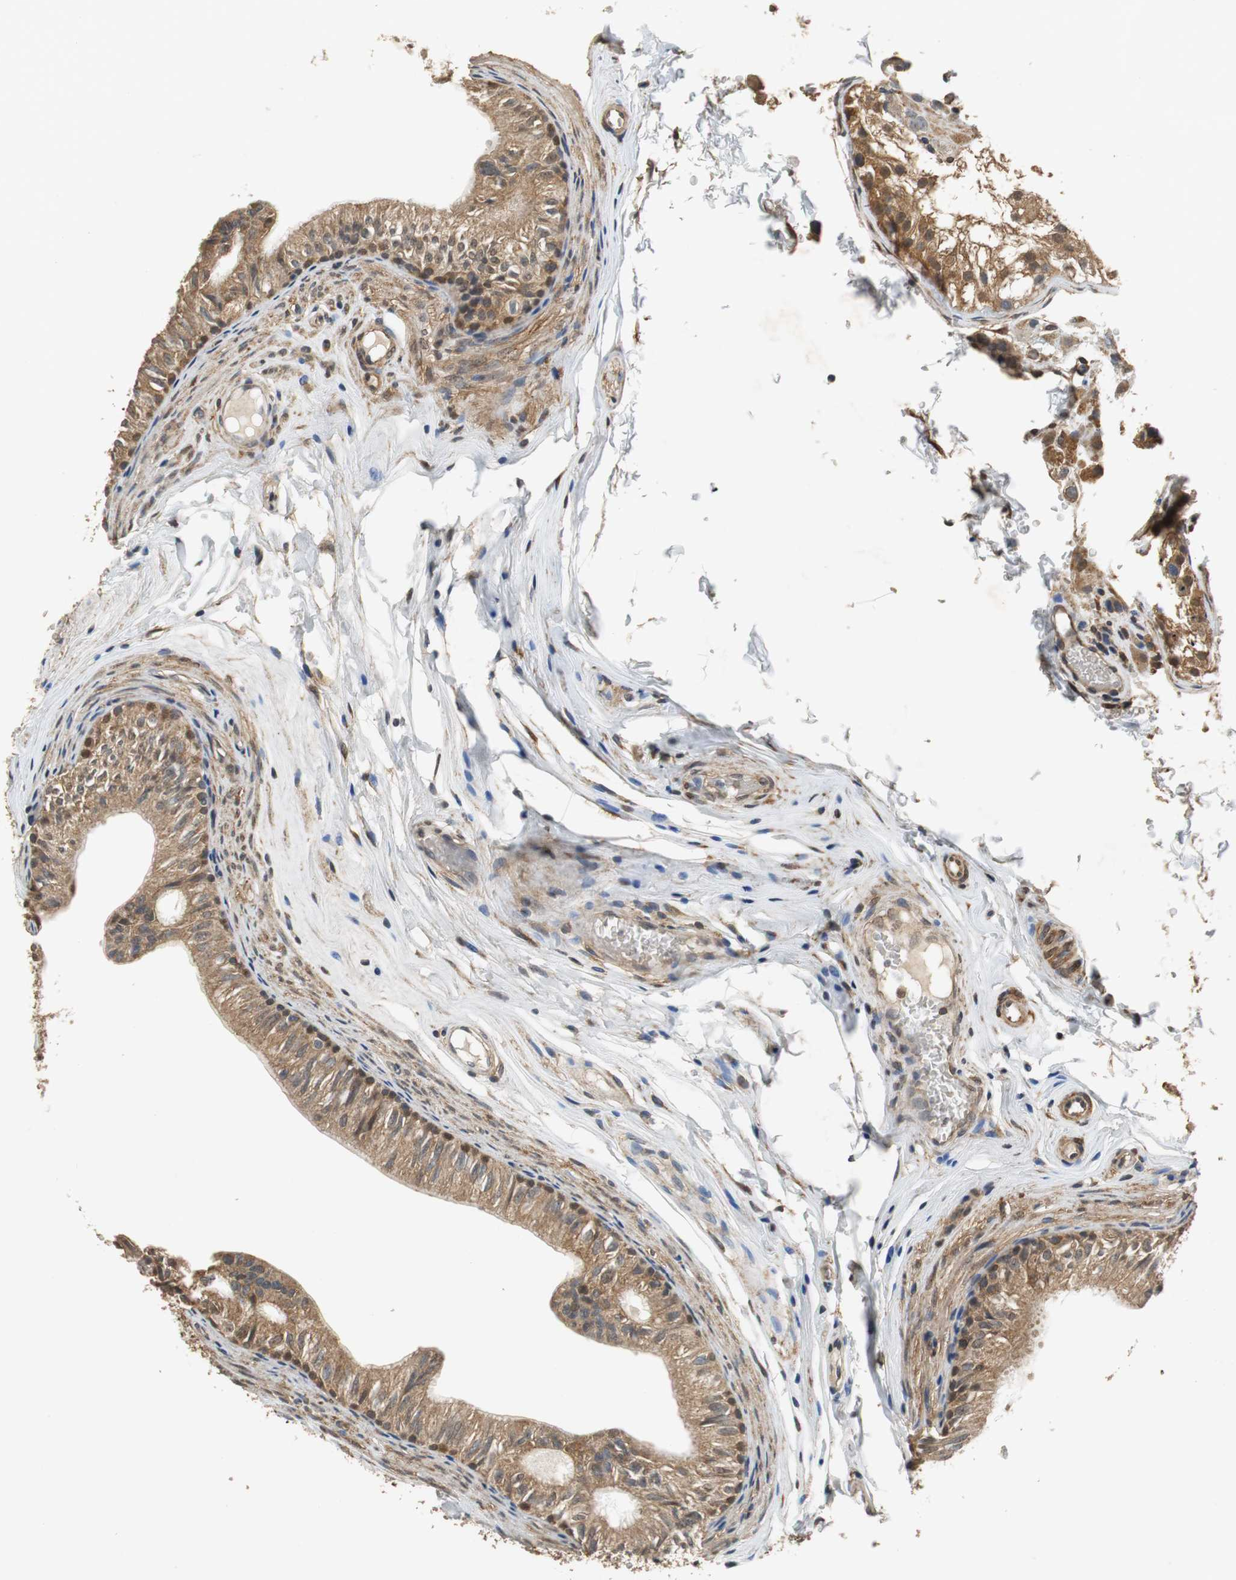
{"staining": {"intensity": "moderate", "quantity": ">75%", "location": "cytoplasmic/membranous,nuclear"}, "tissue": "epididymis", "cell_type": "Glandular cells", "image_type": "normal", "snomed": [{"axis": "morphology", "description": "Normal tissue, NOS"}, {"axis": "topography", "description": "Testis"}, {"axis": "topography", "description": "Epididymis"}], "caption": "Moderate cytoplasmic/membranous,nuclear protein expression is appreciated in about >75% of glandular cells in epididymis.", "gene": "UBQLN2", "patient": {"sex": "male", "age": 36}}